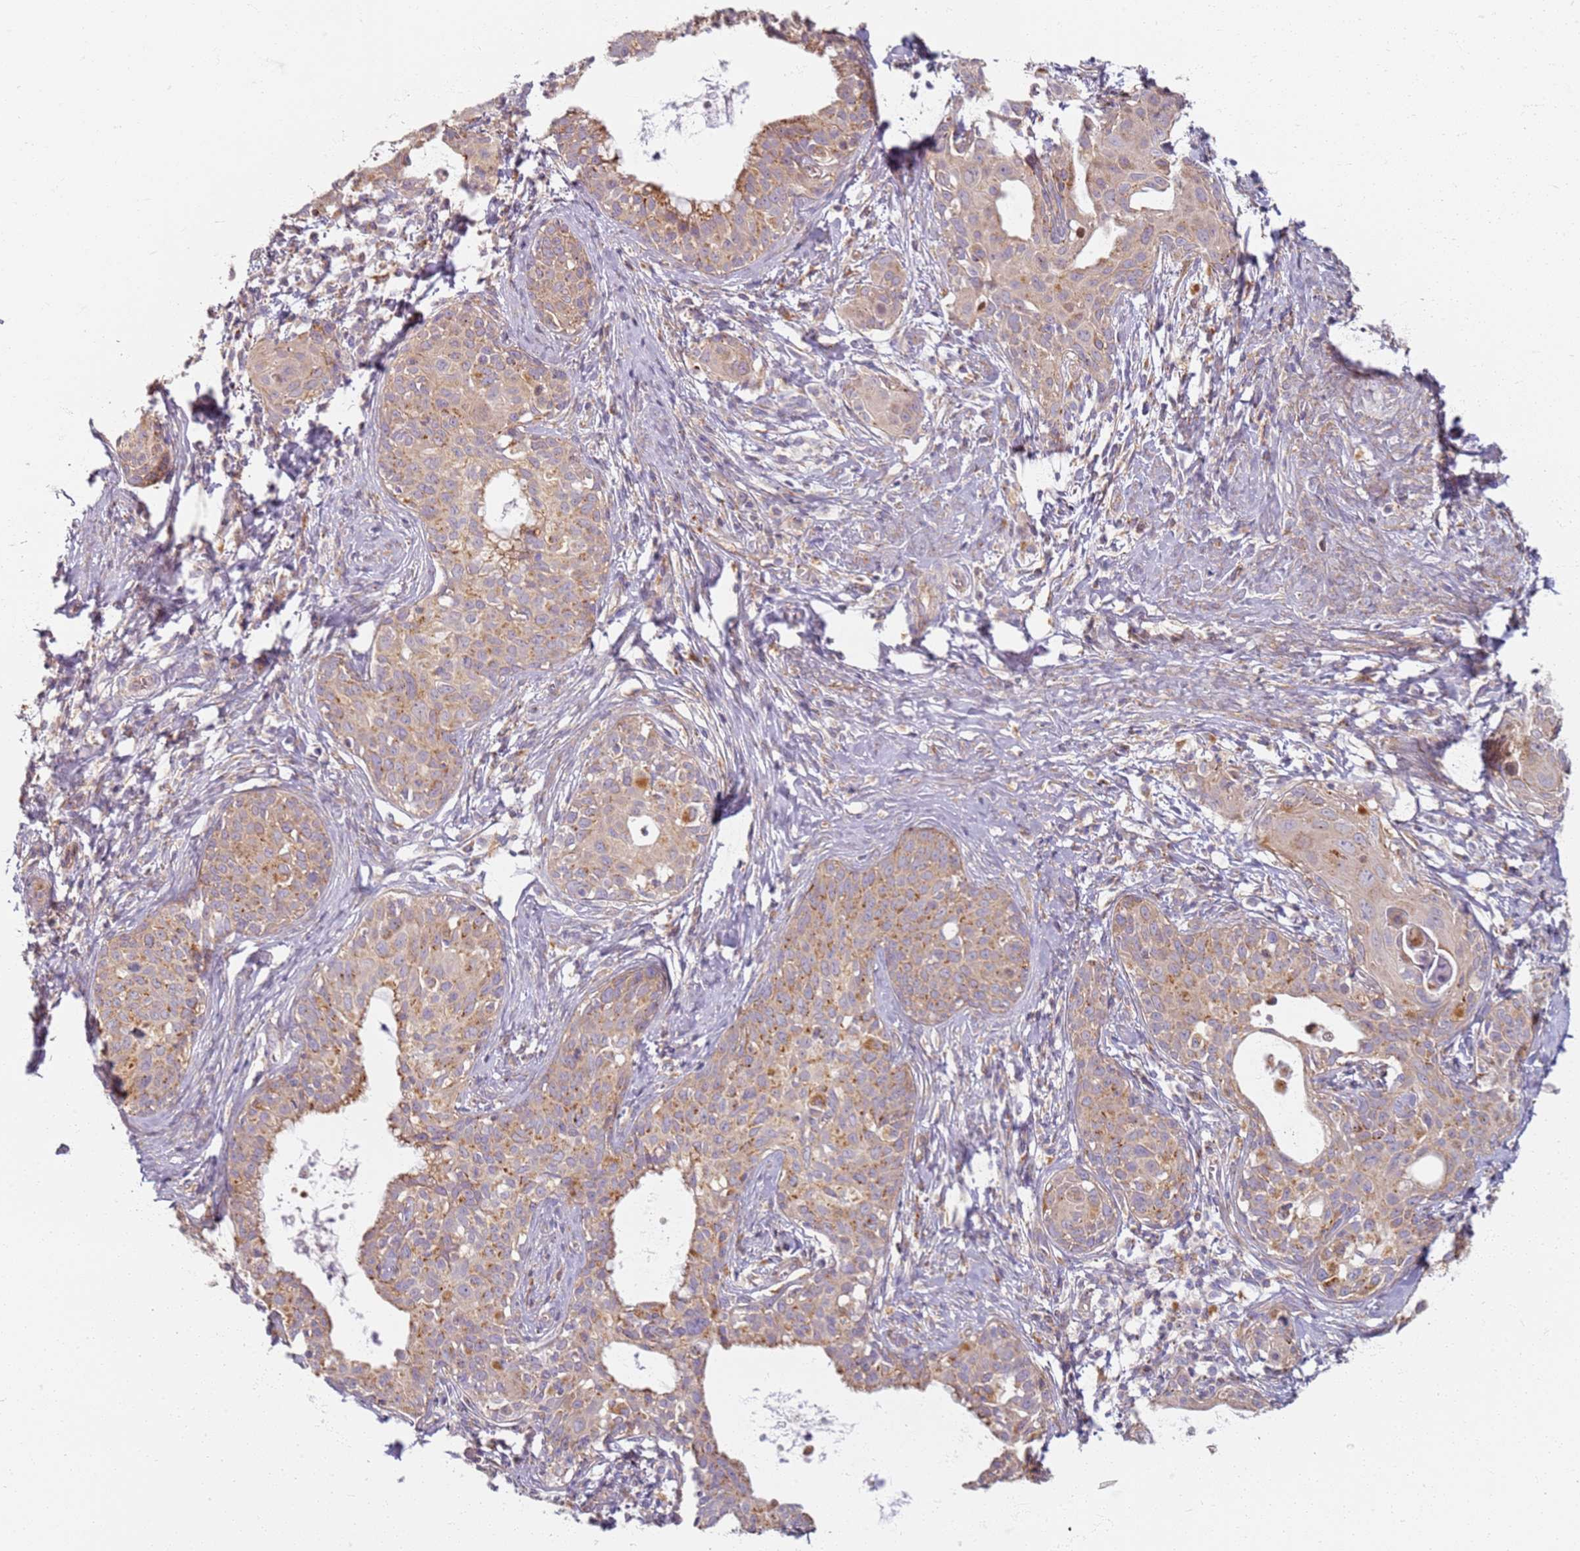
{"staining": {"intensity": "moderate", "quantity": ">75%", "location": "cytoplasmic/membranous"}, "tissue": "cervical cancer", "cell_type": "Tumor cells", "image_type": "cancer", "snomed": [{"axis": "morphology", "description": "Squamous cell carcinoma, NOS"}, {"axis": "topography", "description": "Cervix"}], "caption": "Immunohistochemical staining of cervical cancer exhibits moderate cytoplasmic/membranous protein staining in about >75% of tumor cells. The staining was performed using DAB, with brown indicating positive protein expression. Nuclei are stained blue with hematoxylin.", "gene": "PROKR2", "patient": {"sex": "female", "age": 52}}